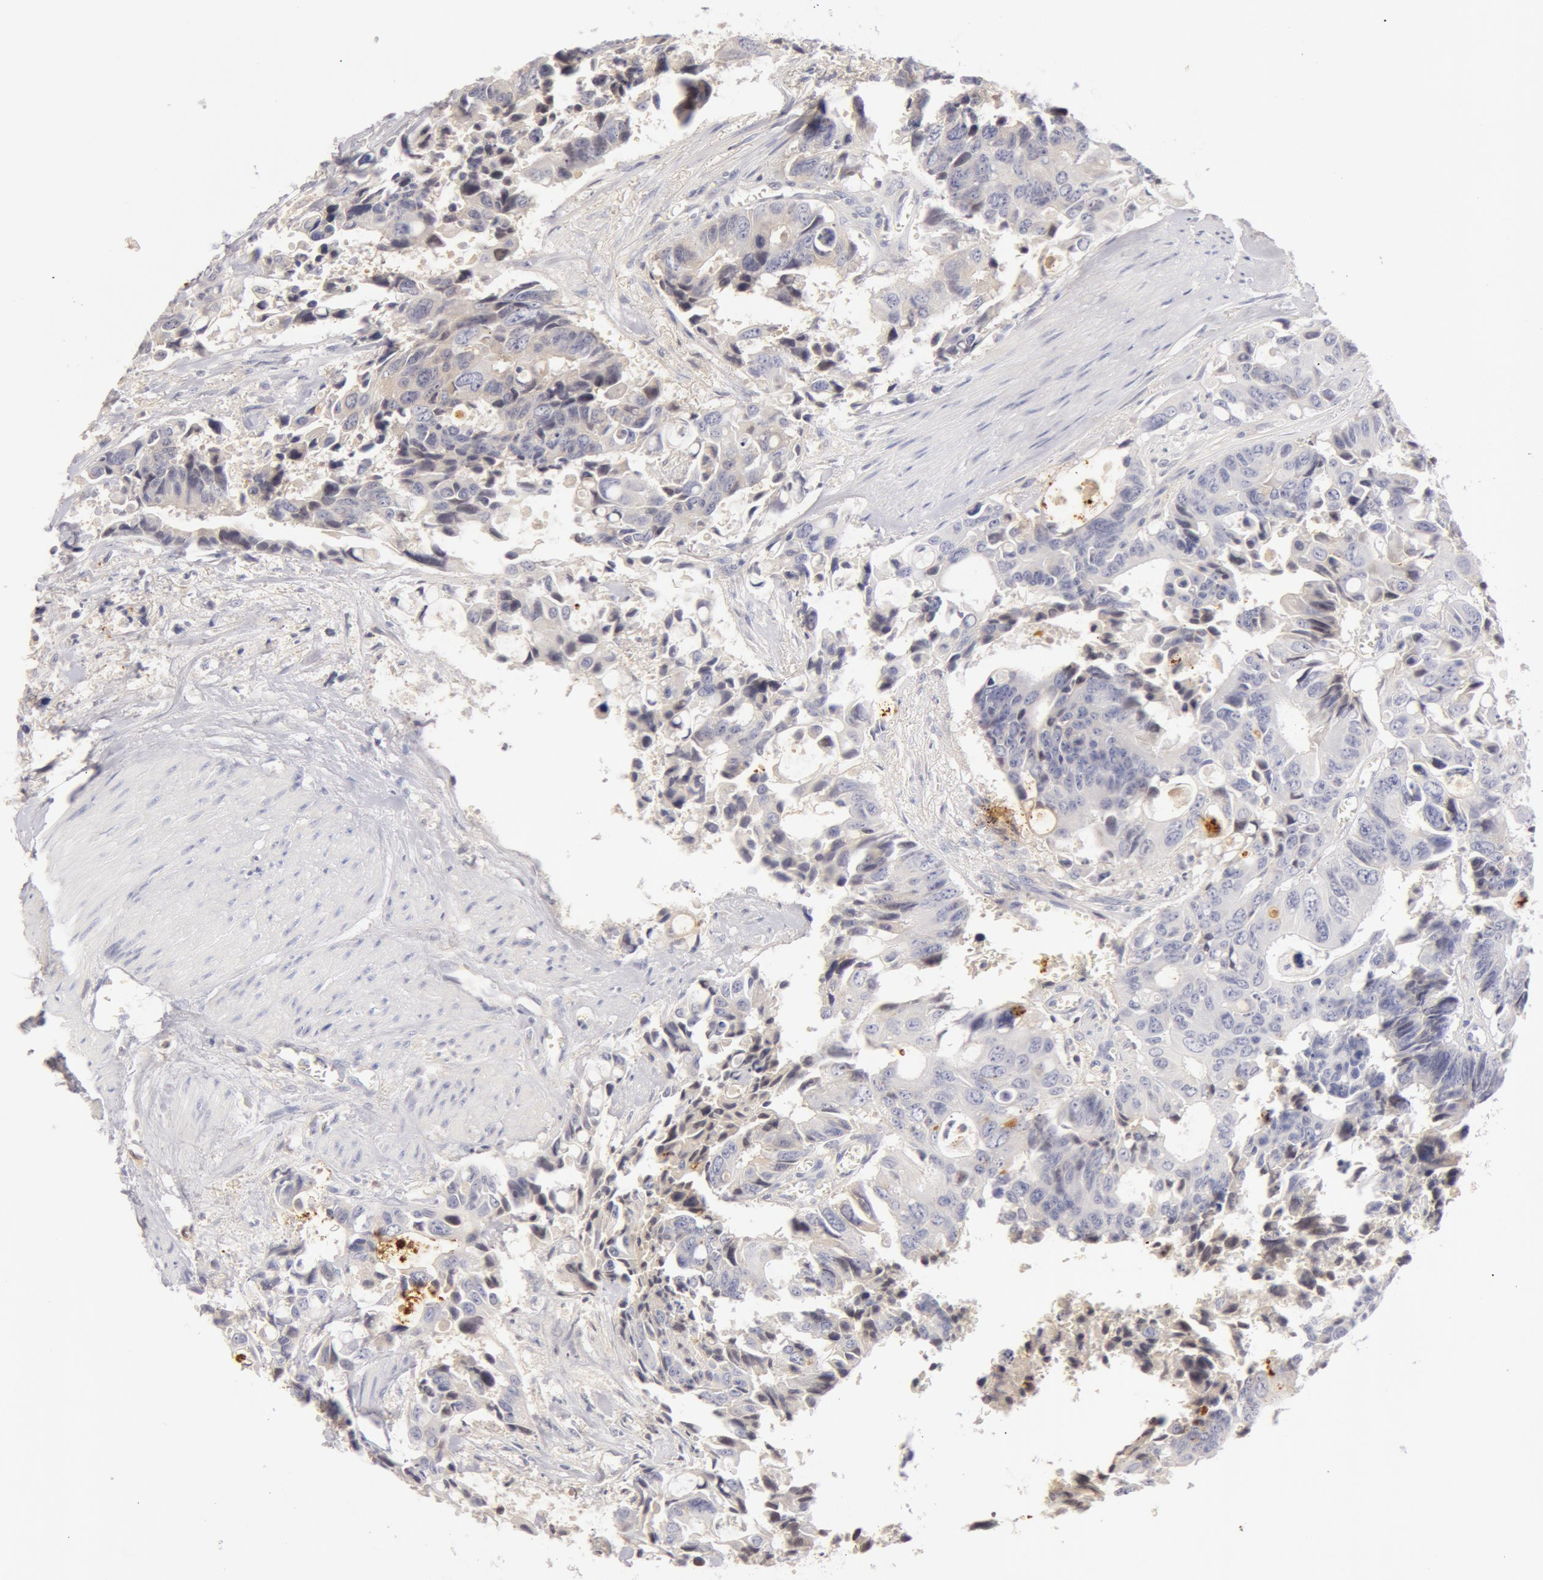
{"staining": {"intensity": "negative", "quantity": "none", "location": "none"}, "tissue": "colorectal cancer", "cell_type": "Tumor cells", "image_type": "cancer", "snomed": [{"axis": "morphology", "description": "Adenocarcinoma, NOS"}, {"axis": "topography", "description": "Rectum"}], "caption": "DAB immunohistochemical staining of human colorectal cancer (adenocarcinoma) reveals no significant staining in tumor cells.", "gene": "AHSG", "patient": {"sex": "male", "age": 76}}